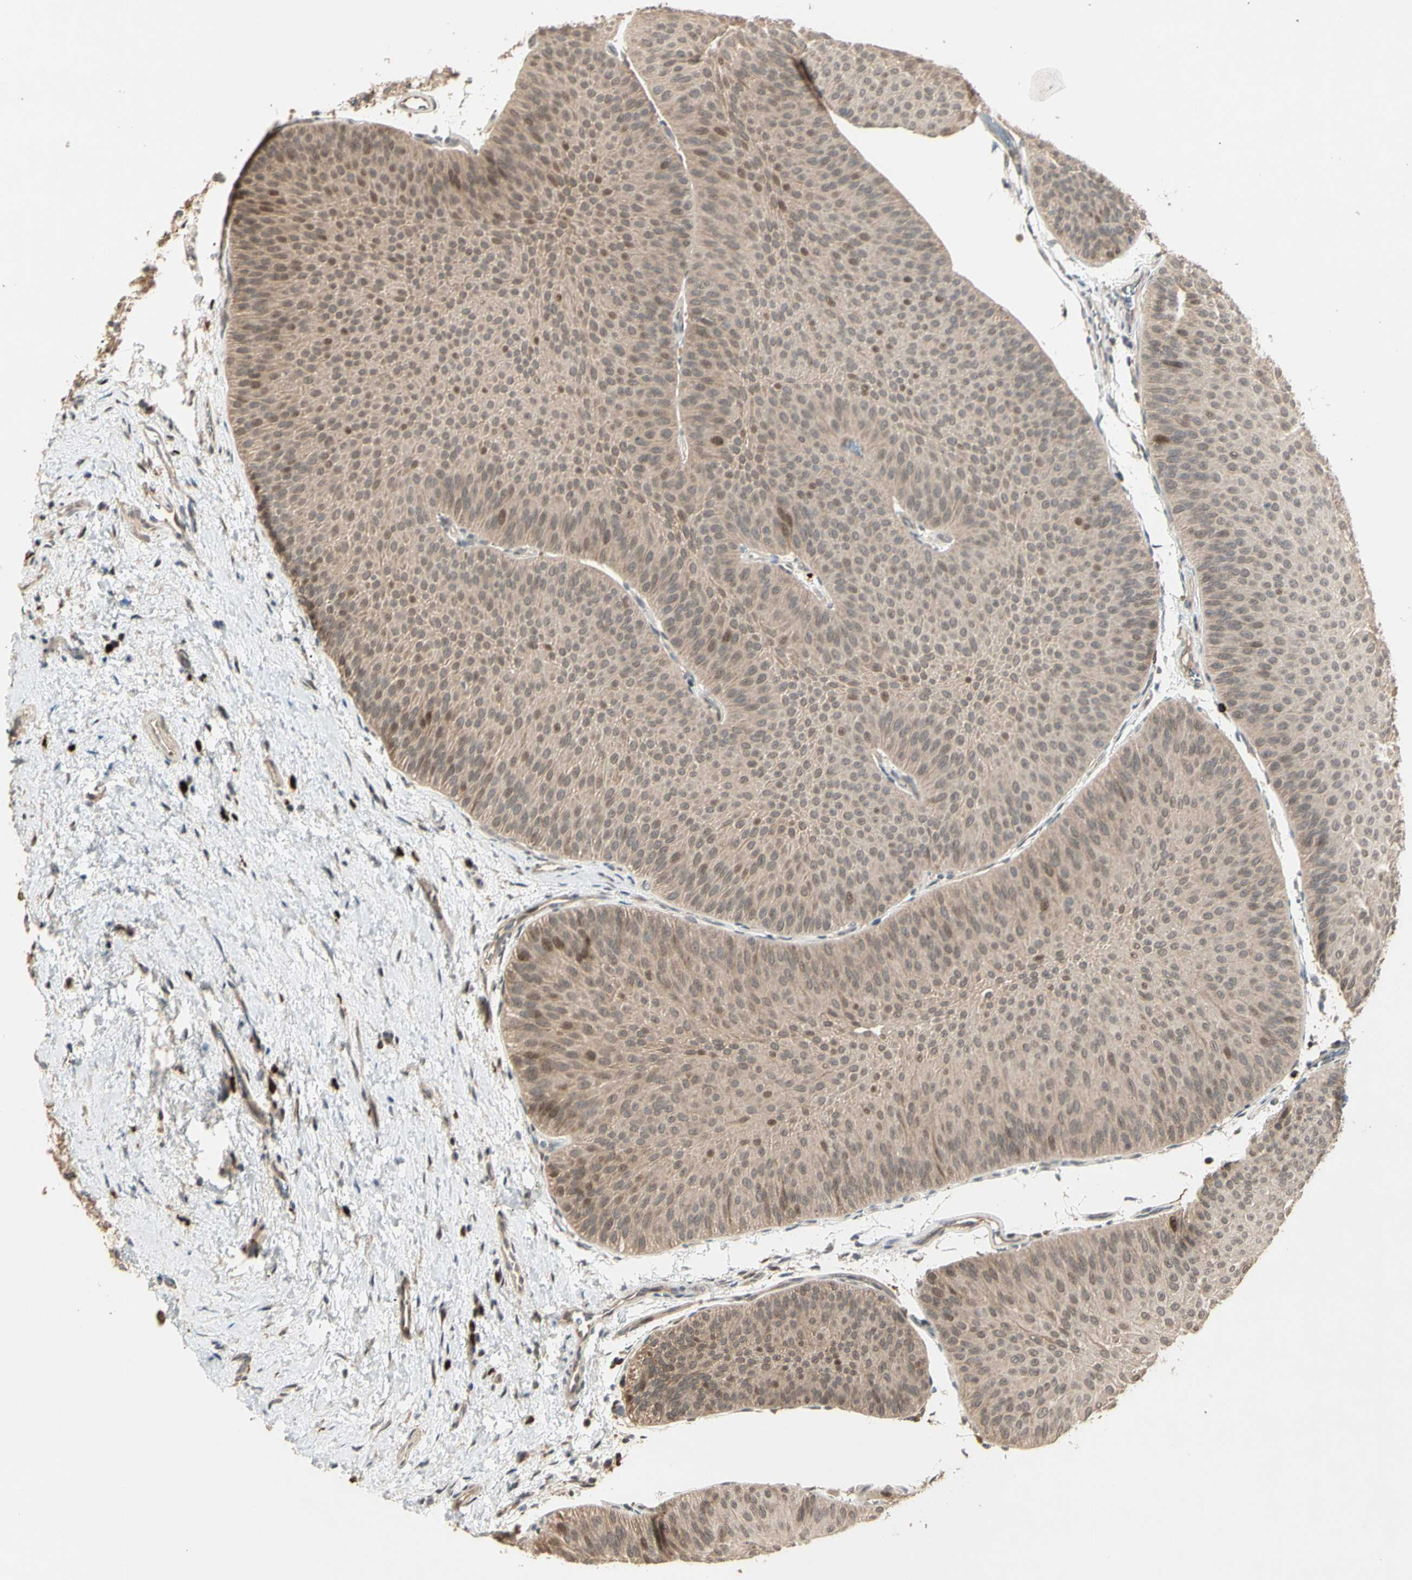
{"staining": {"intensity": "weak", "quantity": ">75%", "location": "cytoplasmic/membranous,nuclear"}, "tissue": "urothelial cancer", "cell_type": "Tumor cells", "image_type": "cancer", "snomed": [{"axis": "morphology", "description": "Urothelial carcinoma, Low grade"}, {"axis": "topography", "description": "Urinary bladder"}], "caption": "Protein expression analysis of low-grade urothelial carcinoma demonstrates weak cytoplasmic/membranous and nuclear expression in about >75% of tumor cells.", "gene": "ATG4C", "patient": {"sex": "female", "age": 60}}